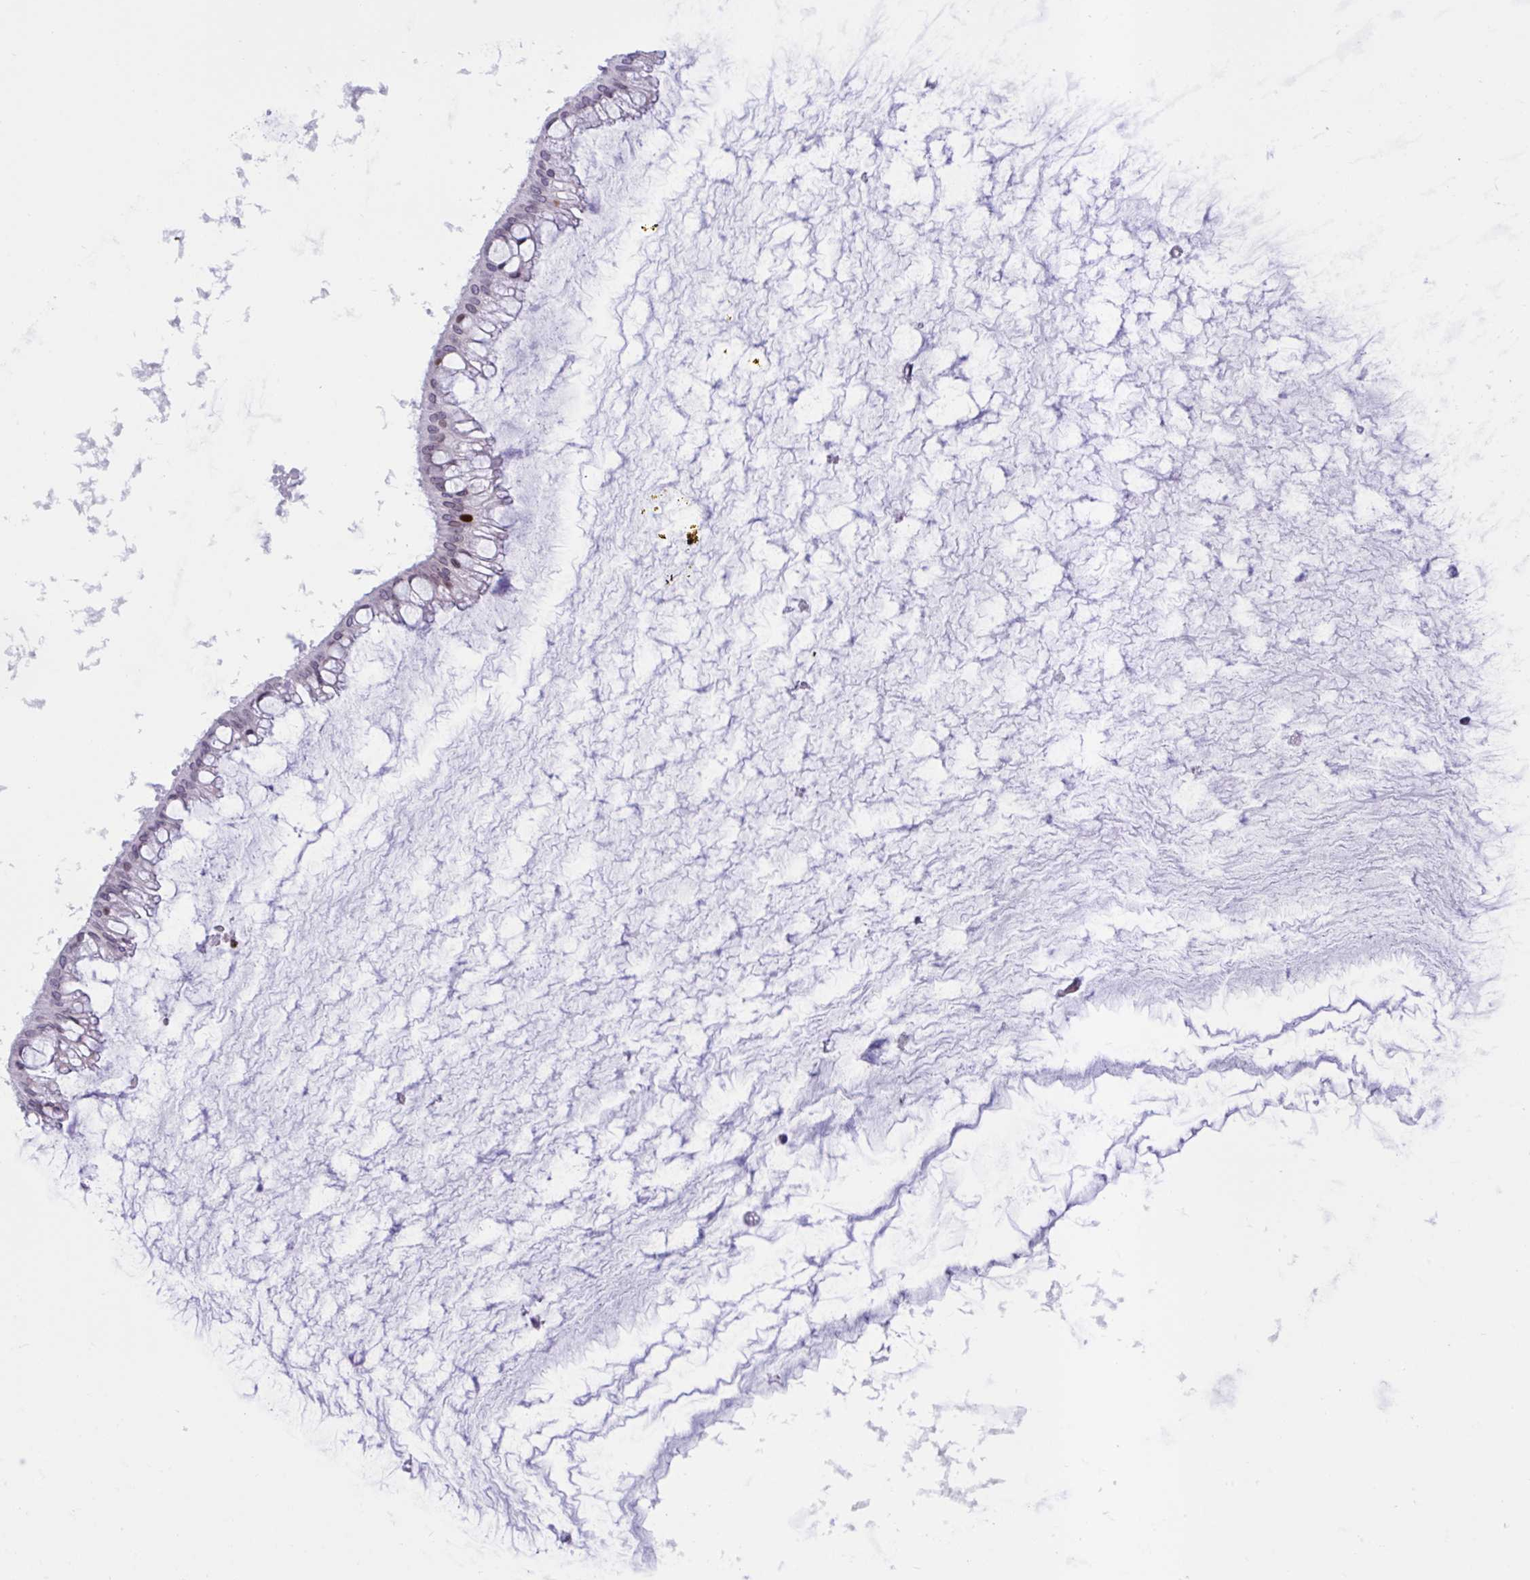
{"staining": {"intensity": "weak", "quantity": "<25%", "location": "nuclear"}, "tissue": "ovarian cancer", "cell_type": "Tumor cells", "image_type": "cancer", "snomed": [{"axis": "morphology", "description": "Cystadenocarcinoma, mucinous, NOS"}, {"axis": "topography", "description": "Ovary"}], "caption": "This is a image of immunohistochemistry staining of mucinous cystadenocarcinoma (ovarian), which shows no expression in tumor cells. (DAB (3,3'-diaminobenzidine) immunohistochemistry with hematoxylin counter stain).", "gene": "DOCK11", "patient": {"sex": "female", "age": 73}}